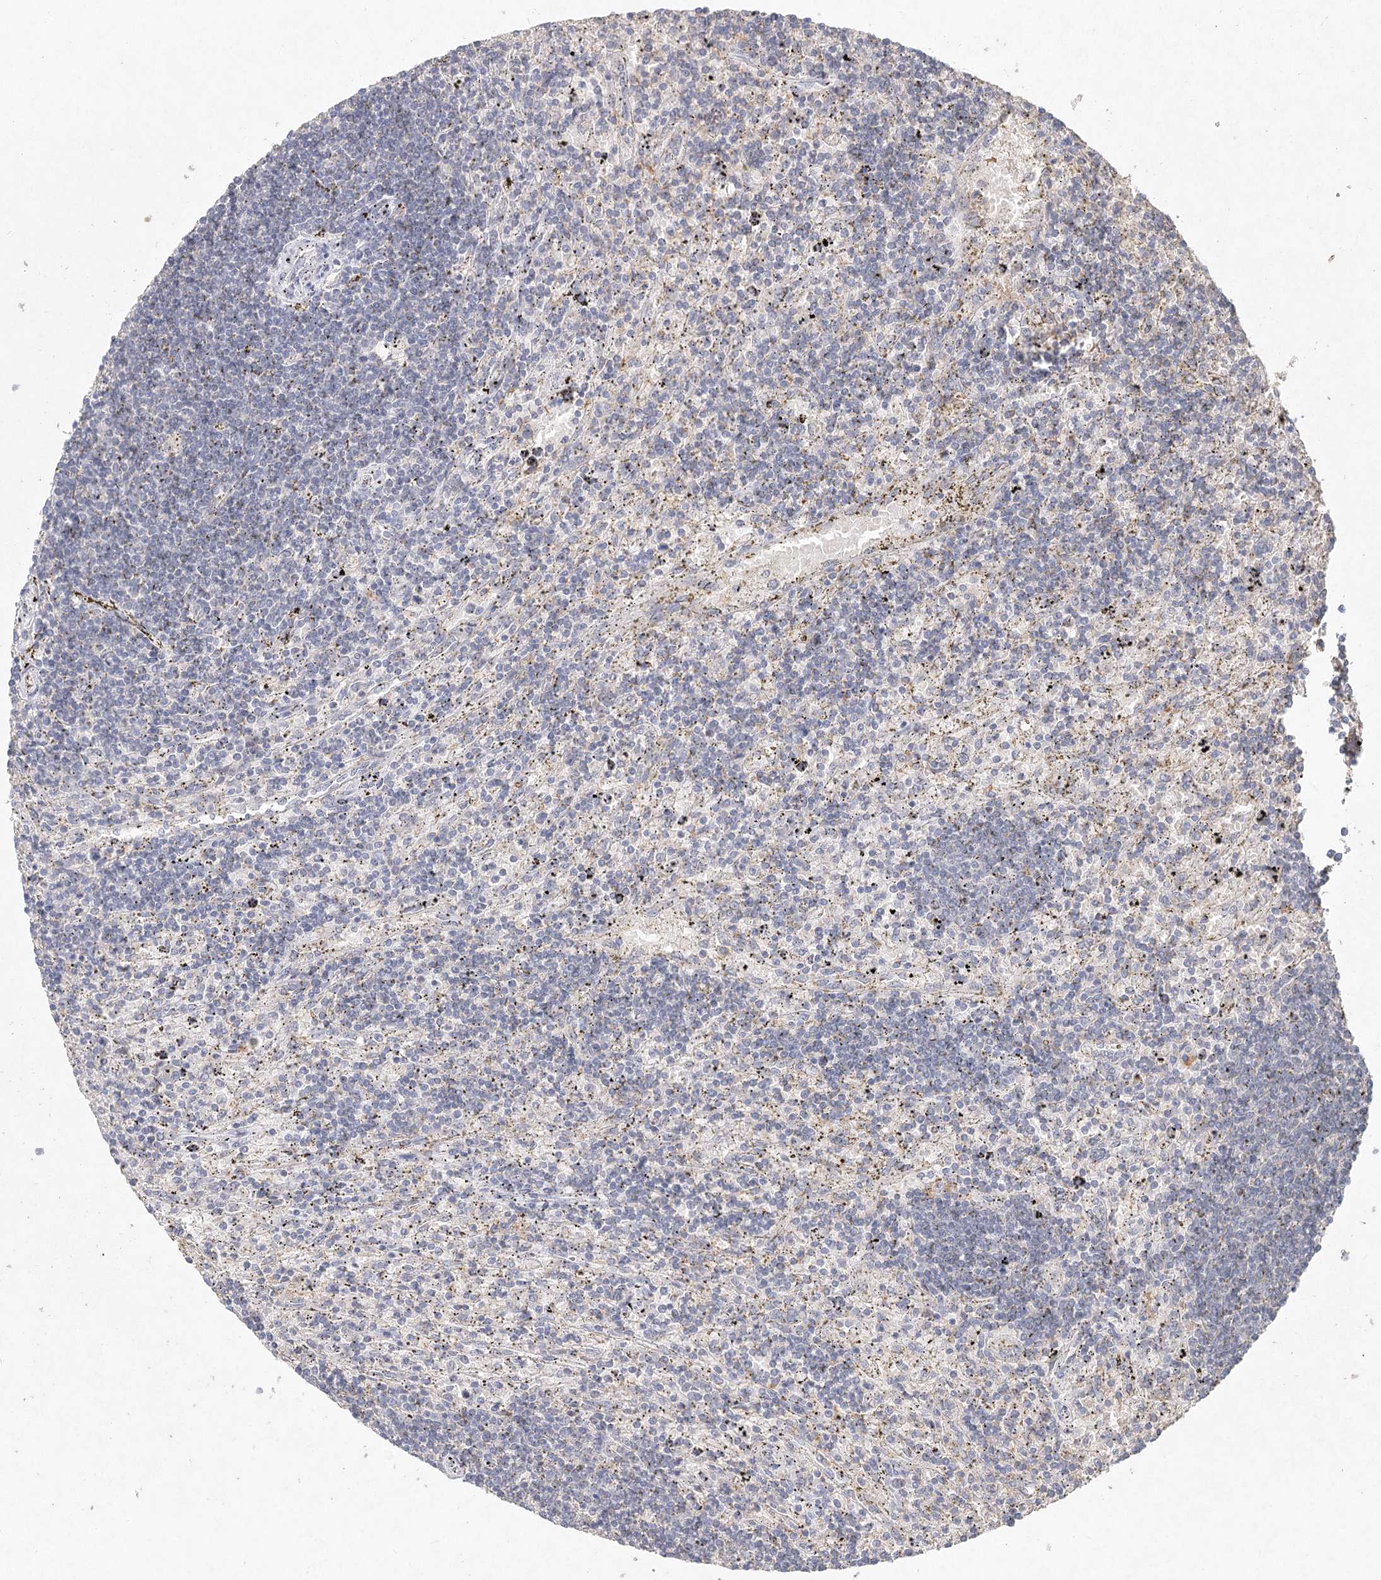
{"staining": {"intensity": "negative", "quantity": "none", "location": "none"}, "tissue": "lymphoma", "cell_type": "Tumor cells", "image_type": "cancer", "snomed": [{"axis": "morphology", "description": "Malignant lymphoma, non-Hodgkin's type, Low grade"}, {"axis": "topography", "description": "Spleen"}], "caption": "An immunohistochemistry photomicrograph of malignant lymphoma, non-Hodgkin's type (low-grade) is shown. There is no staining in tumor cells of malignant lymphoma, non-Hodgkin's type (low-grade). (DAB immunohistochemistry visualized using brightfield microscopy, high magnification).", "gene": "ARSI", "patient": {"sex": "male", "age": 76}}